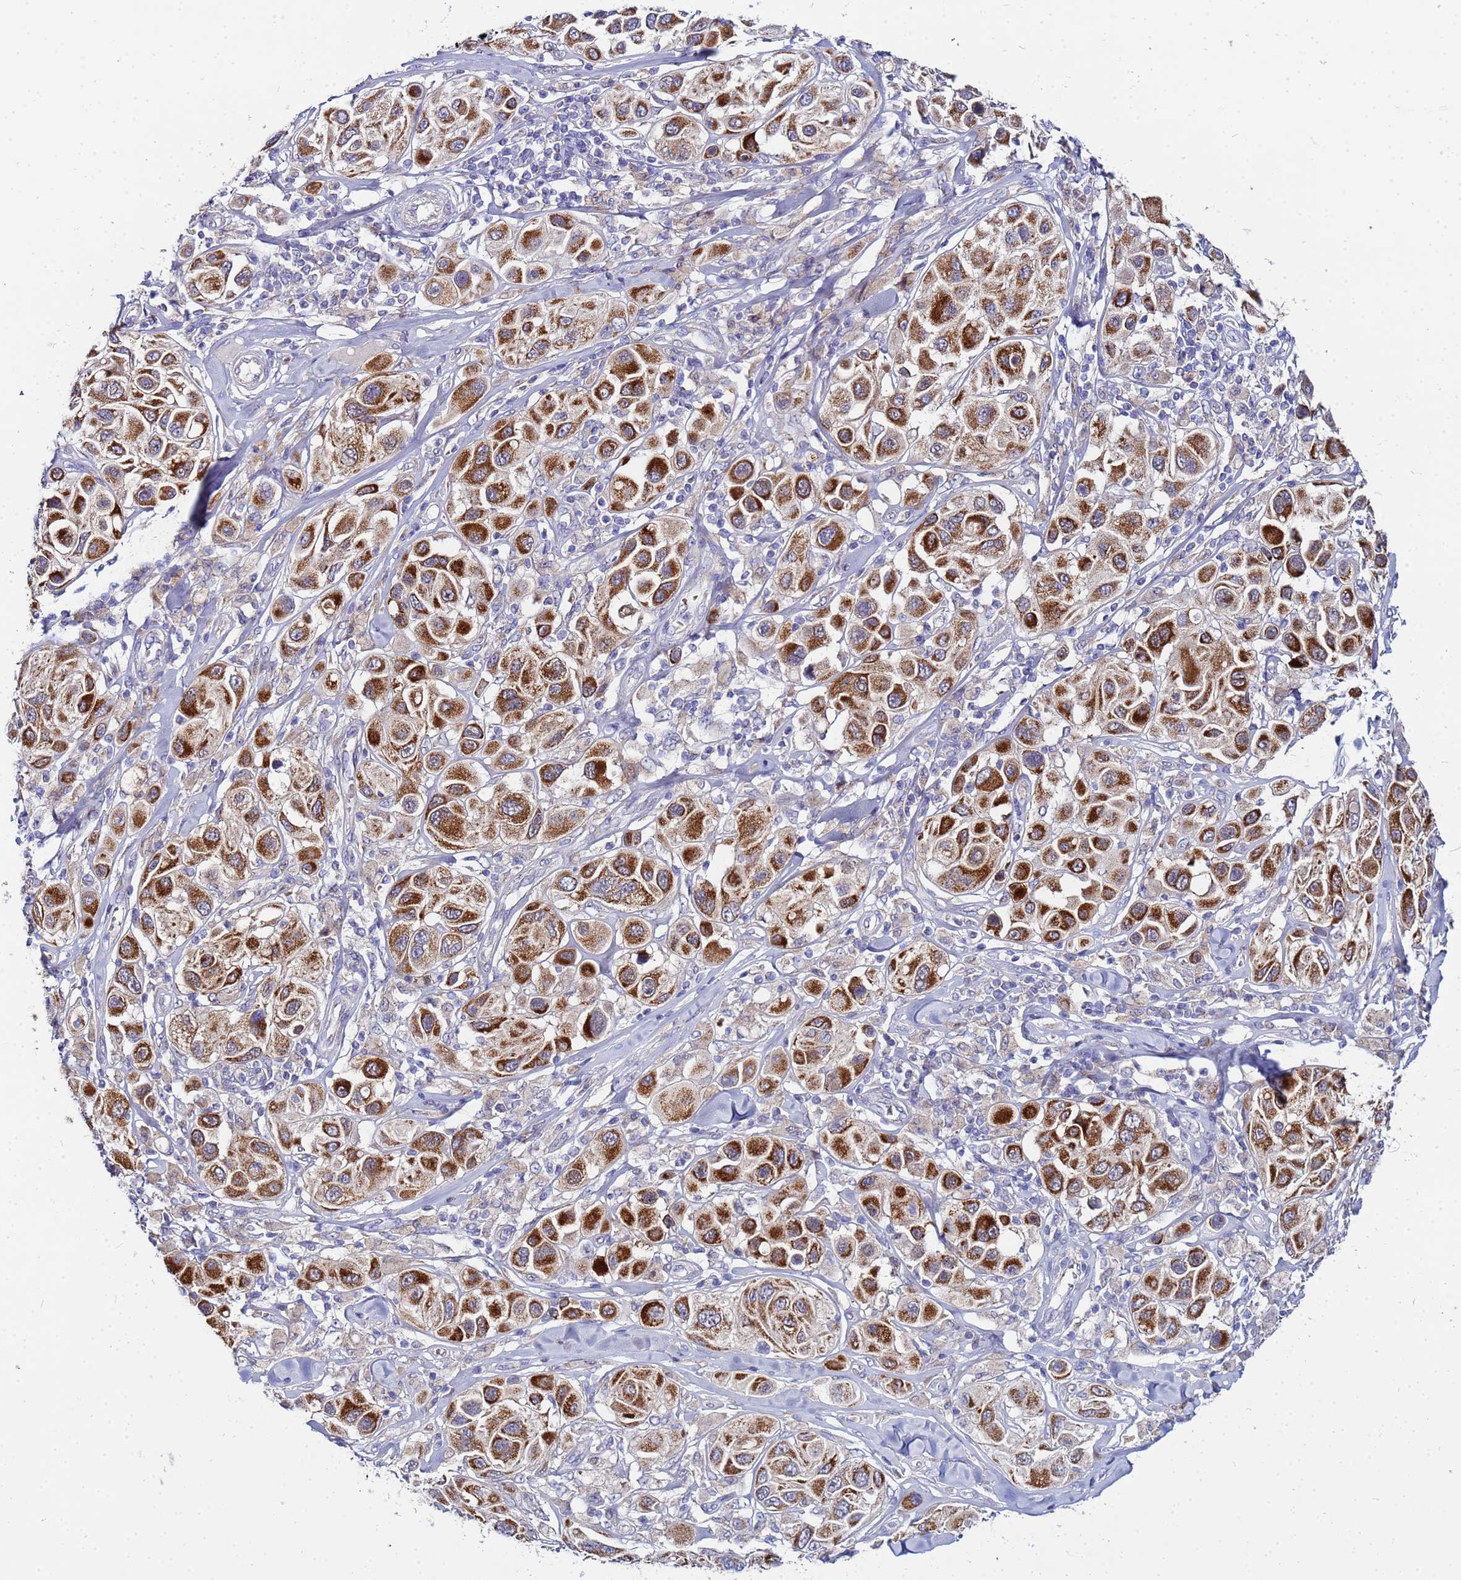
{"staining": {"intensity": "strong", "quantity": ">75%", "location": "cytoplasmic/membranous"}, "tissue": "melanoma", "cell_type": "Tumor cells", "image_type": "cancer", "snomed": [{"axis": "morphology", "description": "Malignant melanoma, Metastatic site"}, {"axis": "topography", "description": "Skin"}], "caption": "A high-resolution micrograph shows IHC staining of melanoma, which shows strong cytoplasmic/membranous expression in approximately >75% of tumor cells.", "gene": "FAHD2A", "patient": {"sex": "male", "age": 41}}